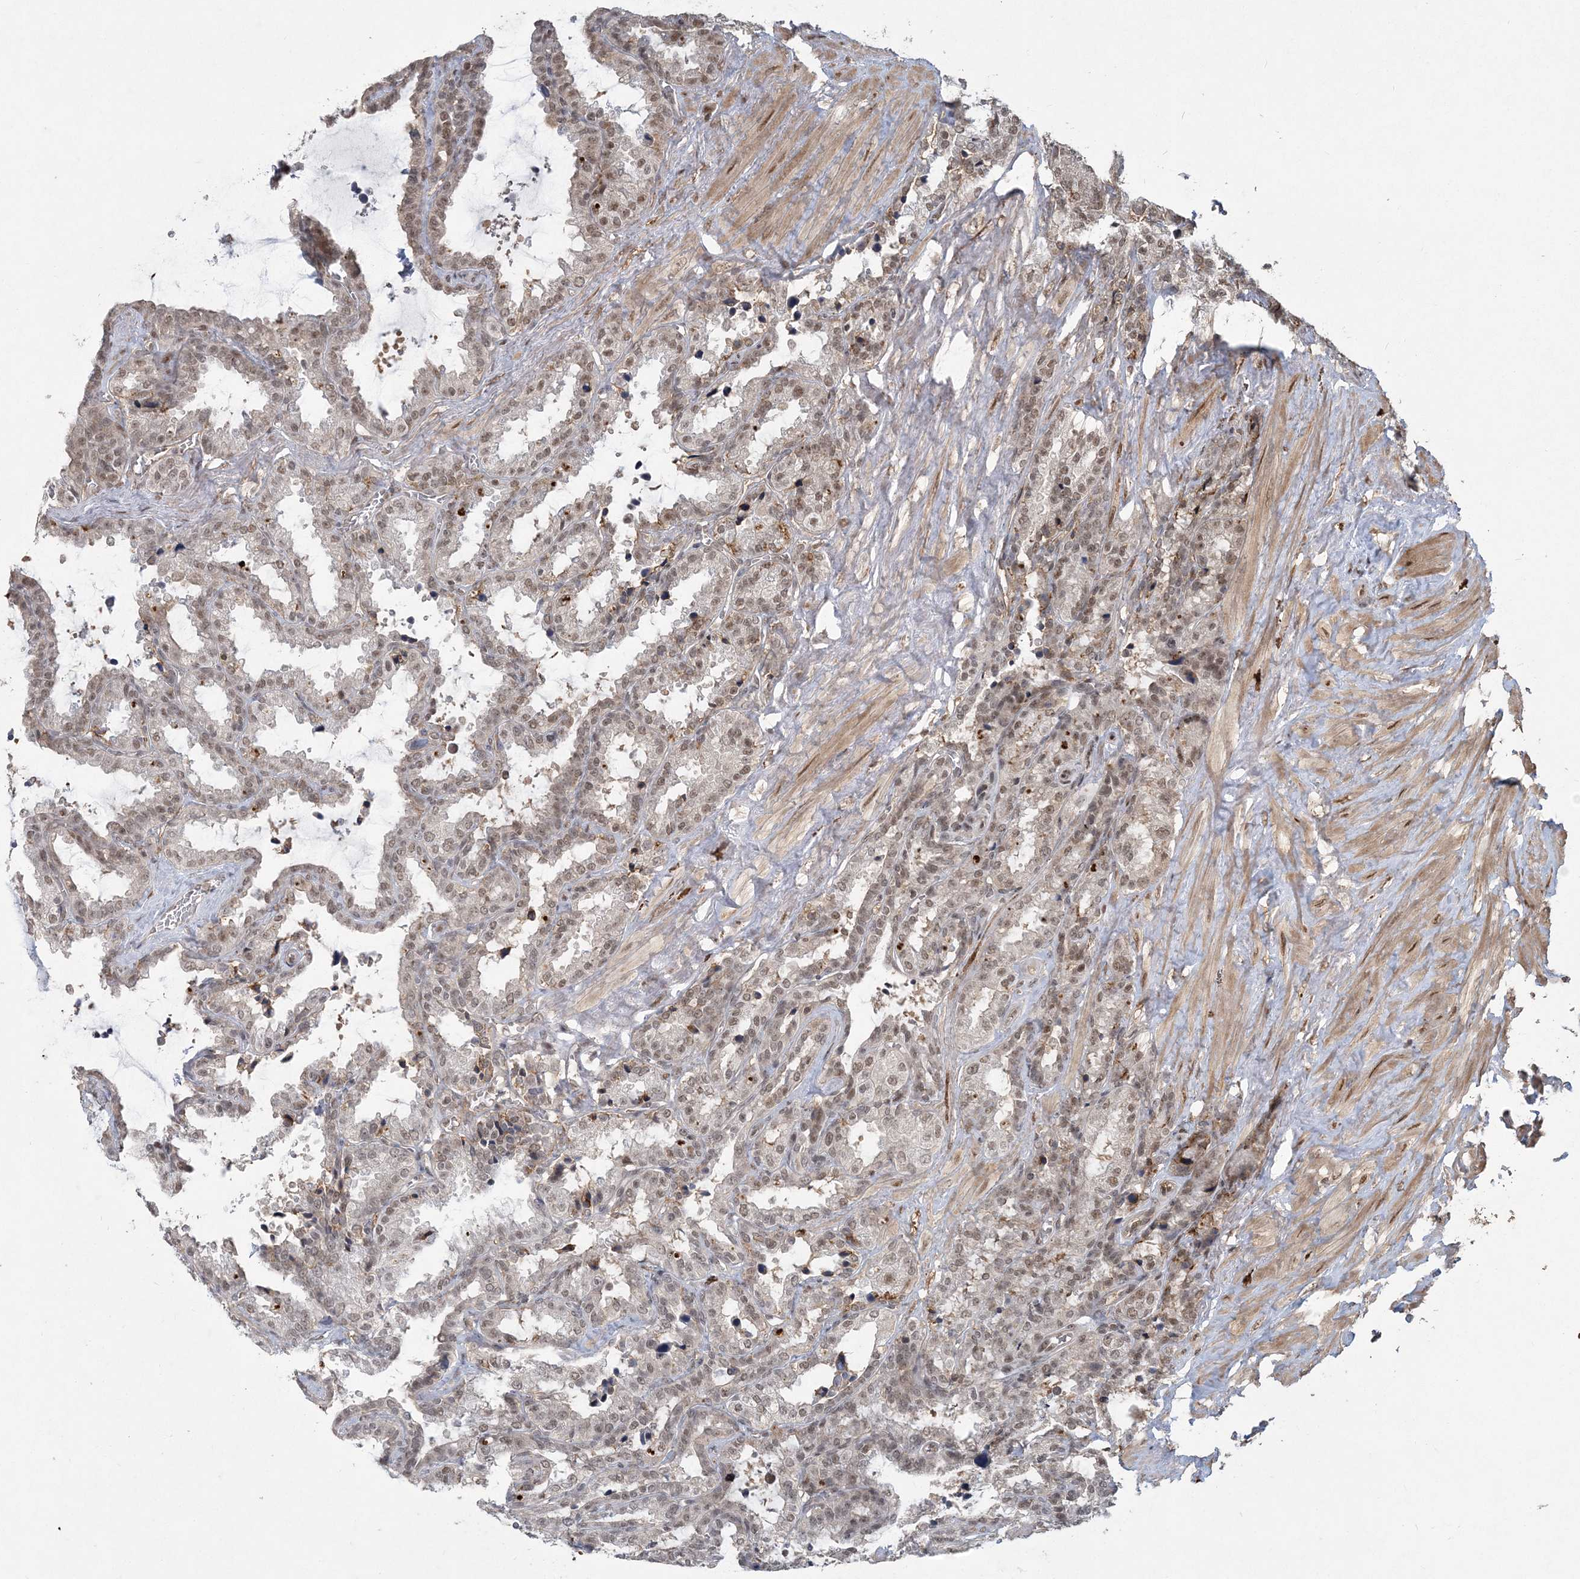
{"staining": {"intensity": "moderate", "quantity": ">75%", "location": "nuclear"}, "tissue": "seminal vesicle", "cell_type": "Glandular cells", "image_type": "normal", "snomed": [{"axis": "morphology", "description": "Normal tissue, NOS"}, {"axis": "topography", "description": "Seminal veicle"}], "caption": "A high-resolution micrograph shows IHC staining of unremarkable seminal vesicle, which shows moderate nuclear positivity in about >75% of glandular cells. Ihc stains the protein of interest in brown and the nuclei are stained blue.", "gene": "COPS7B", "patient": {"sex": "male", "age": 46}}